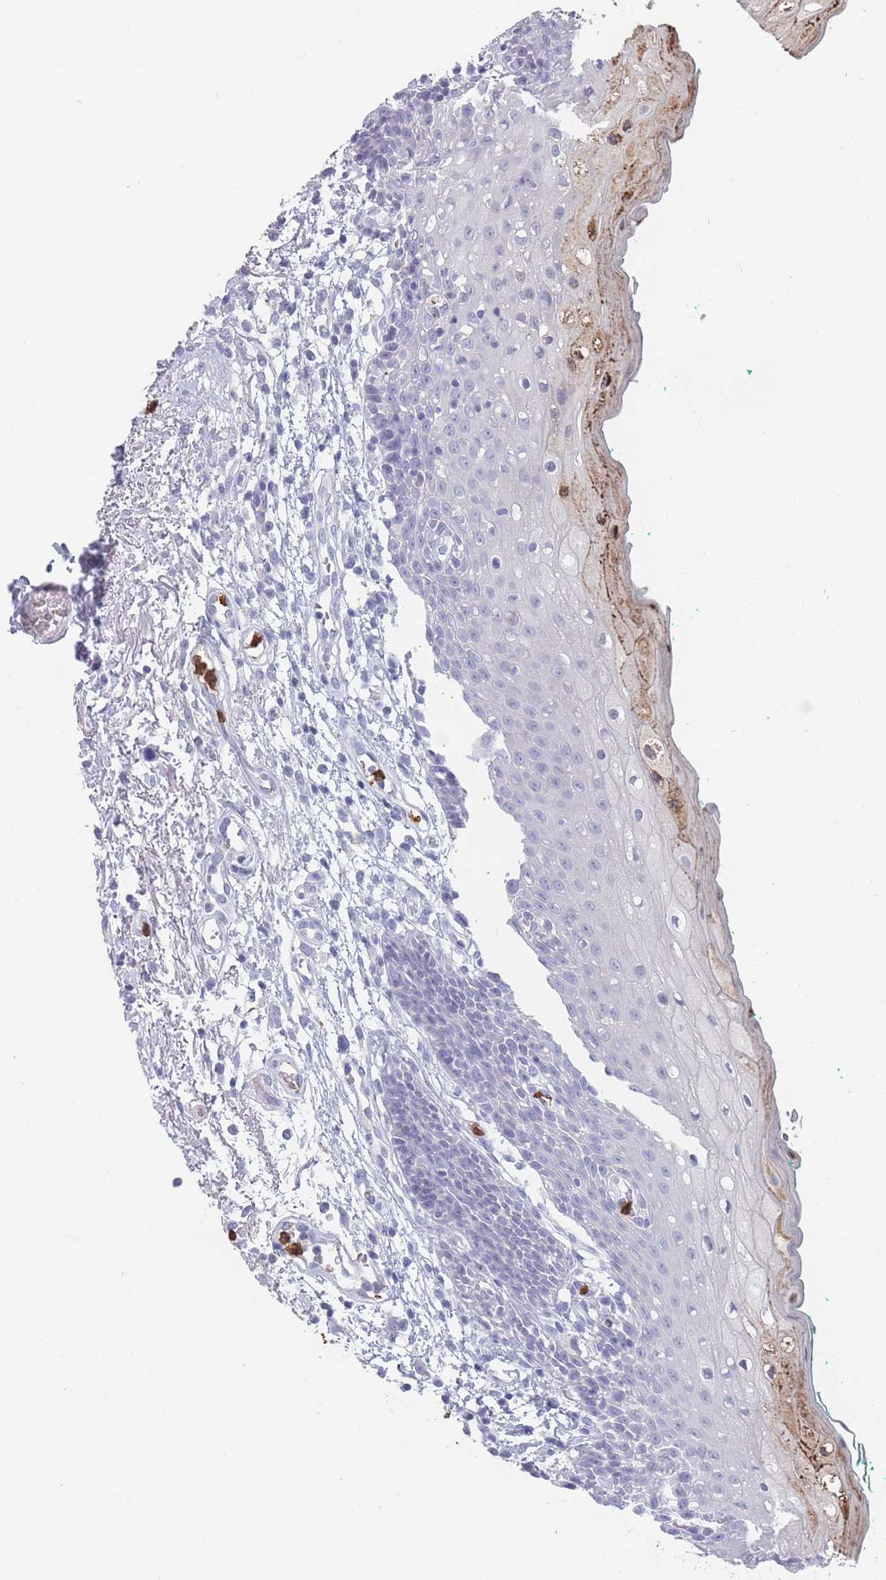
{"staining": {"intensity": "moderate", "quantity": "<25%", "location": "cytoplasmic/membranous"}, "tissue": "oral mucosa", "cell_type": "Squamous epithelial cells", "image_type": "normal", "snomed": [{"axis": "morphology", "description": "Normal tissue, NOS"}, {"axis": "morphology", "description": "Squamous cell carcinoma, NOS"}, {"axis": "topography", "description": "Oral tissue"}, {"axis": "topography", "description": "Tounge, NOS"}, {"axis": "topography", "description": "Head-Neck"}], "caption": "Squamous epithelial cells exhibit low levels of moderate cytoplasmic/membranous expression in about <25% of cells in benign human oral mucosa. The staining was performed using DAB, with brown indicating positive protein expression. Nuclei are stained blue with hematoxylin.", "gene": "ATP1A3", "patient": {"sex": "male", "age": 79}}